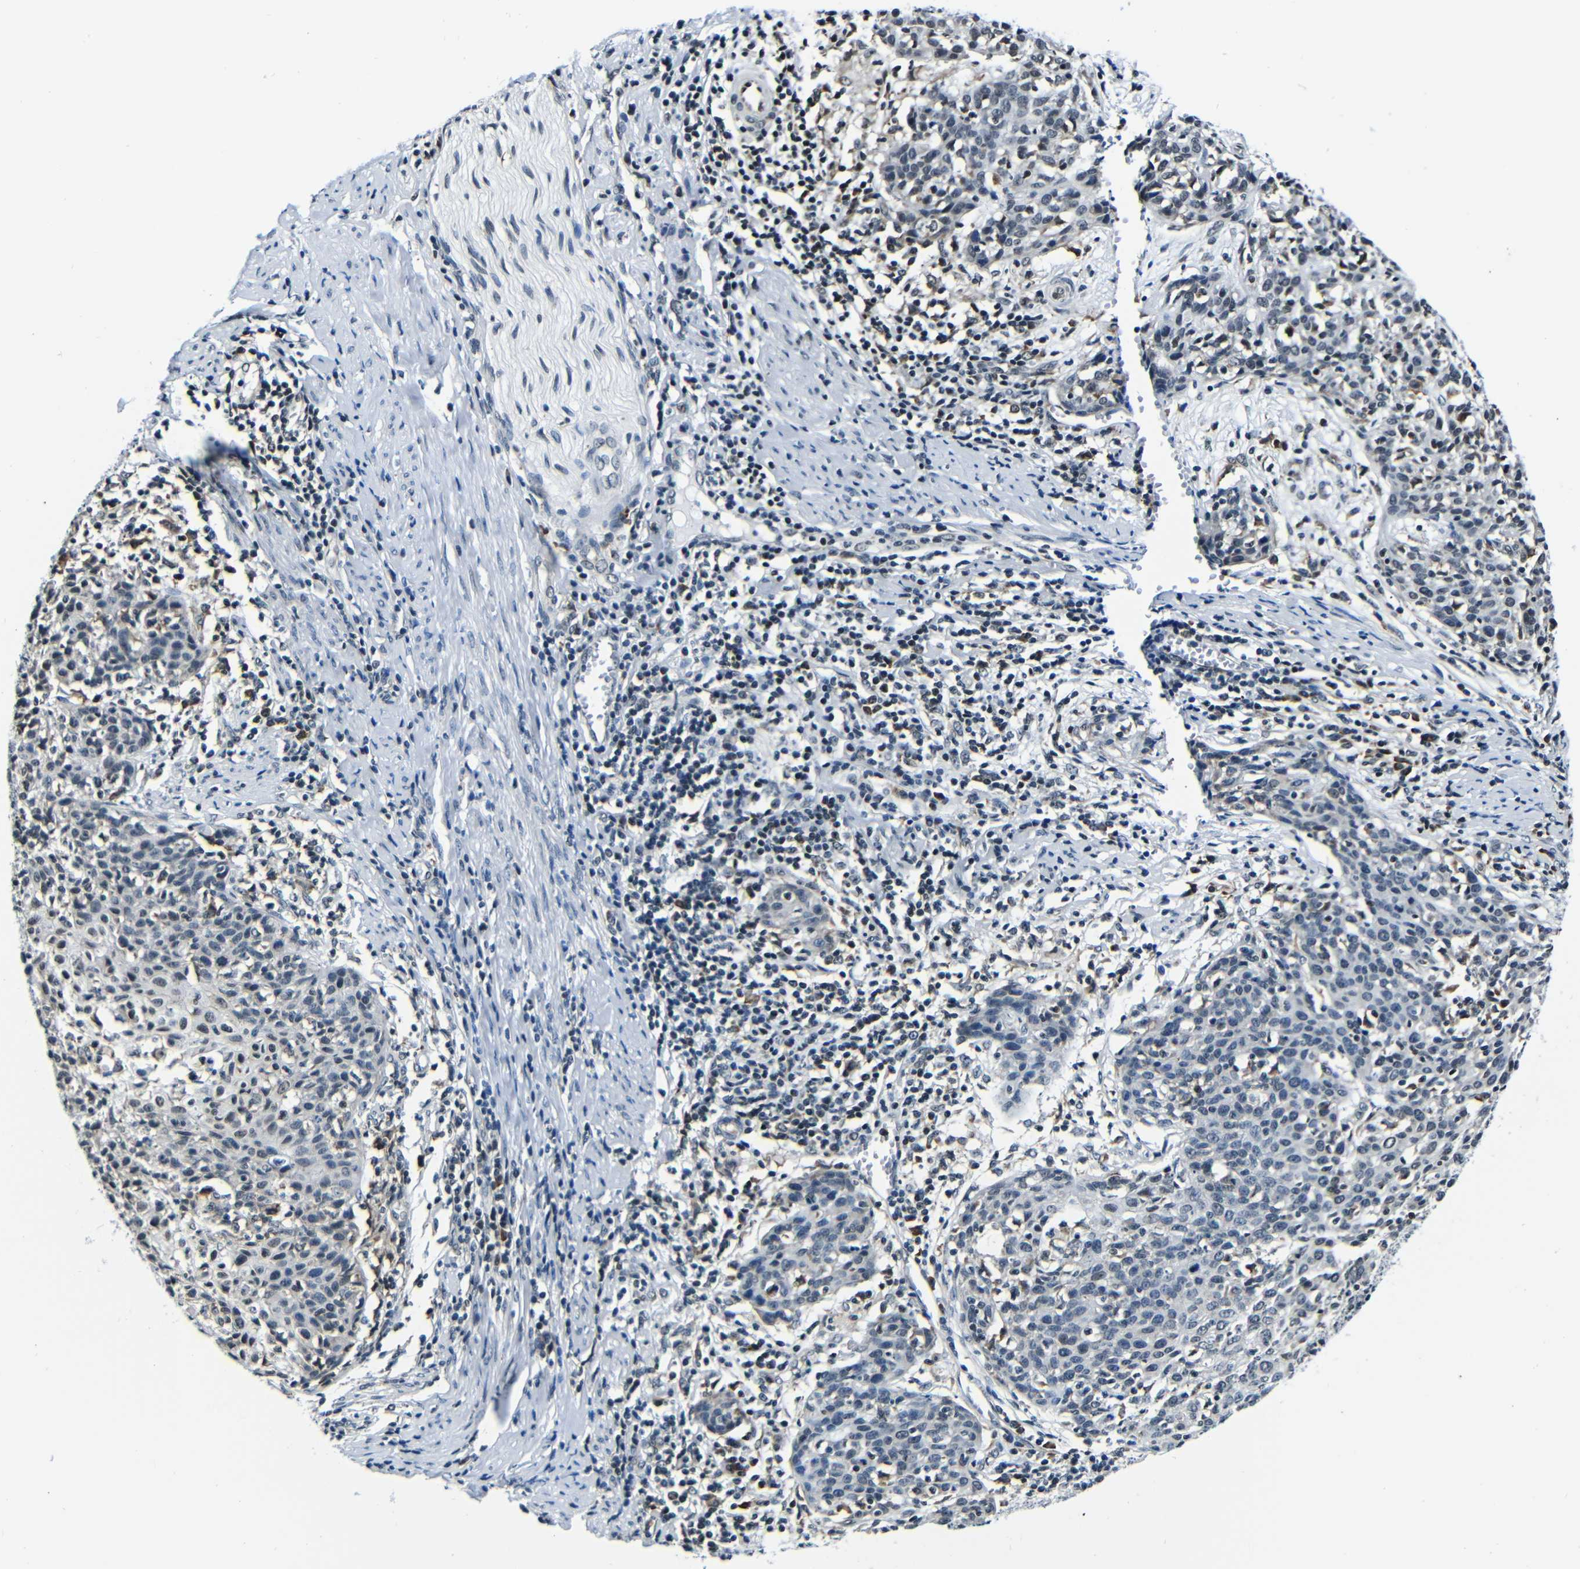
{"staining": {"intensity": "negative", "quantity": "none", "location": "none"}, "tissue": "cervical cancer", "cell_type": "Tumor cells", "image_type": "cancer", "snomed": [{"axis": "morphology", "description": "Squamous cell carcinoma, NOS"}, {"axis": "topography", "description": "Cervix"}], "caption": "An immunohistochemistry (IHC) micrograph of cervical cancer (squamous cell carcinoma) is shown. There is no staining in tumor cells of cervical cancer (squamous cell carcinoma). The staining was performed using DAB to visualize the protein expression in brown, while the nuclei were stained in blue with hematoxylin (Magnification: 20x).", "gene": "NCBP3", "patient": {"sex": "female", "age": 38}}